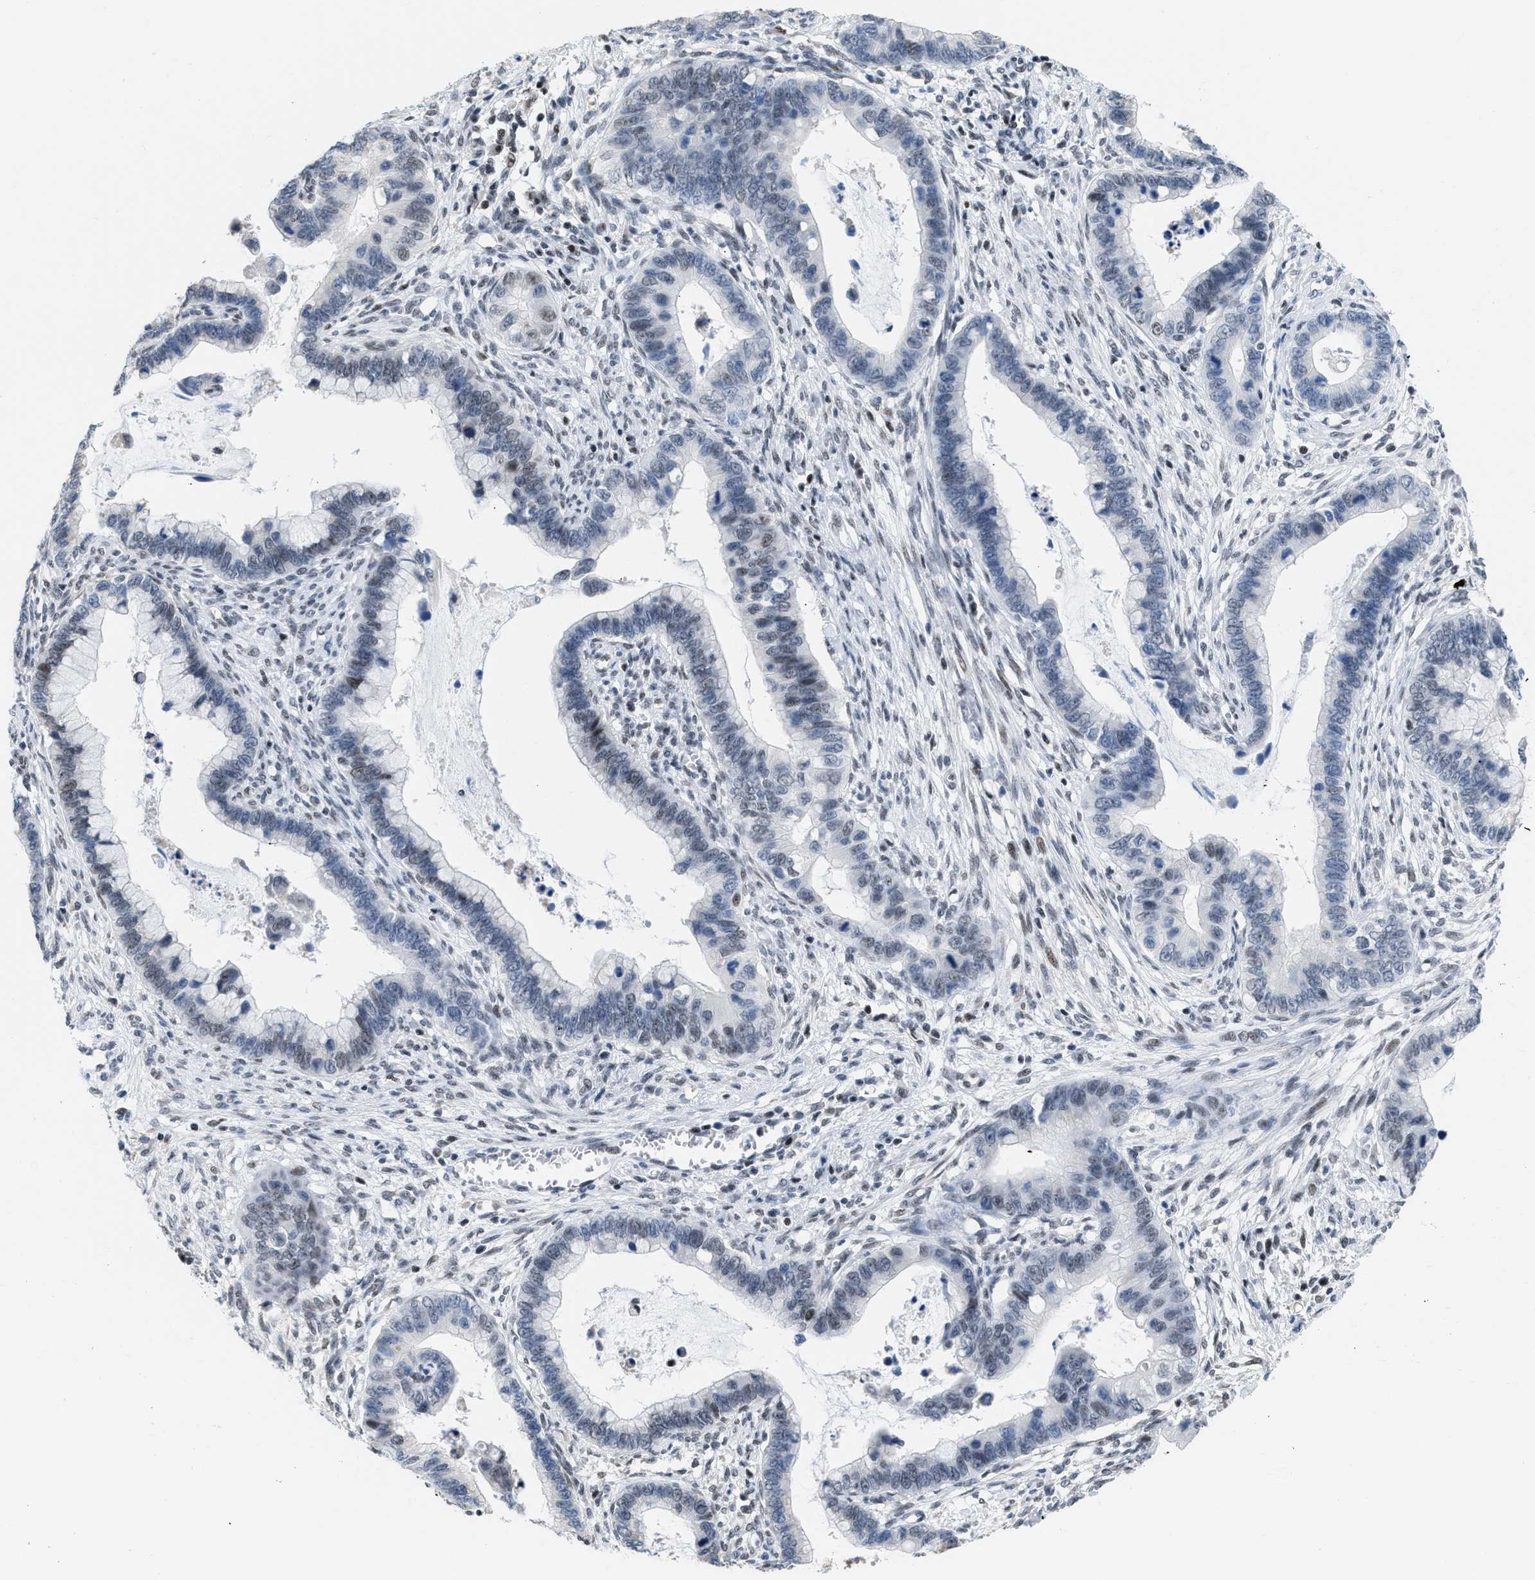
{"staining": {"intensity": "weak", "quantity": "<25%", "location": "nuclear"}, "tissue": "cervical cancer", "cell_type": "Tumor cells", "image_type": "cancer", "snomed": [{"axis": "morphology", "description": "Adenocarcinoma, NOS"}, {"axis": "topography", "description": "Cervix"}], "caption": "Histopathology image shows no significant protein positivity in tumor cells of cervical cancer (adenocarcinoma). (Brightfield microscopy of DAB immunohistochemistry (IHC) at high magnification).", "gene": "TERF2IP", "patient": {"sex": "female", "age": 44}}